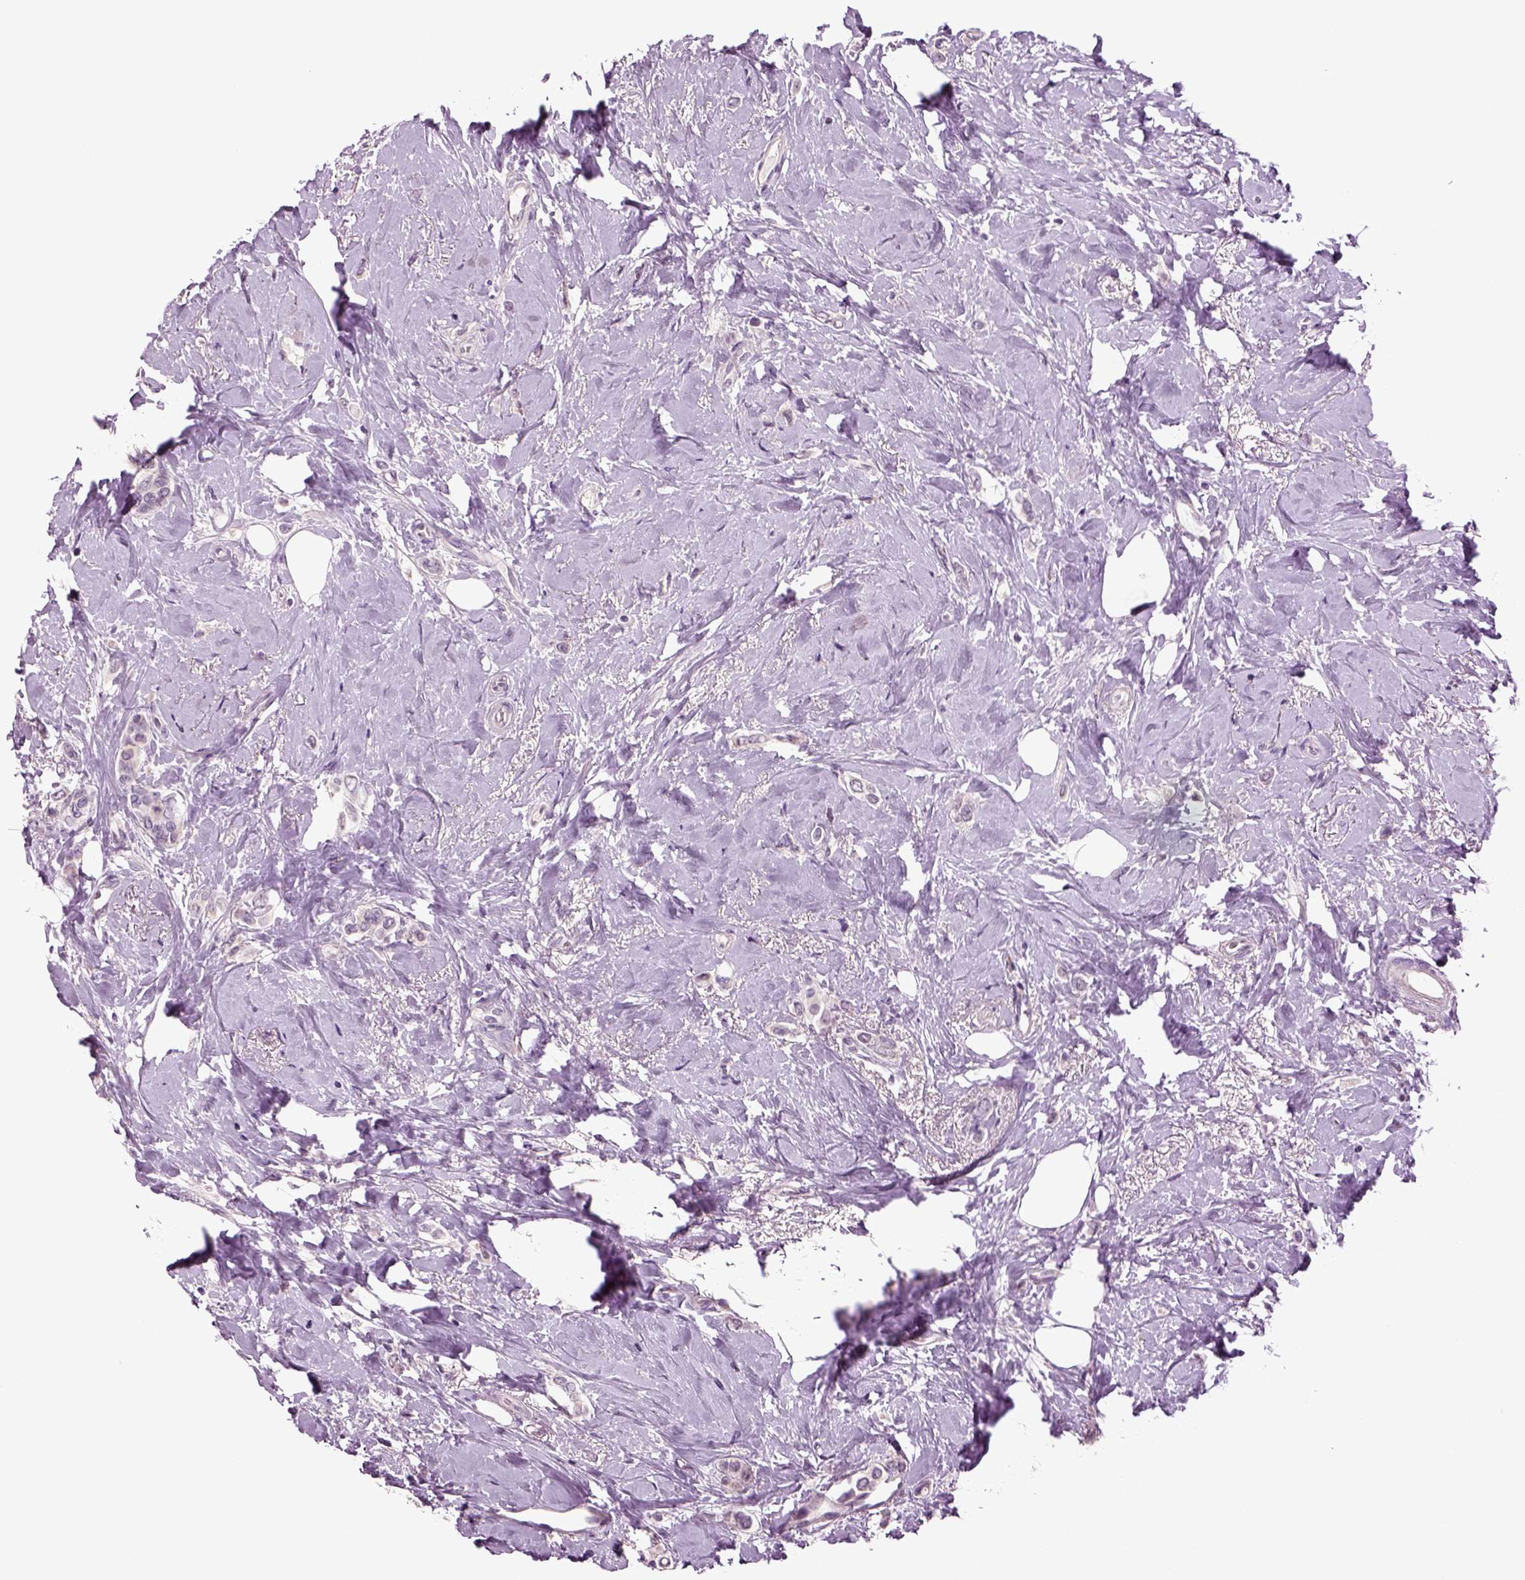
{"staining": {"intensity": "negative", "quantity": "none", "location": "none"}, "tissue": "breast cancer", "cell_type": "Tumor cells", "image_type": "cancer", "snomed": [{"axis": "morphology", "description": "Lobular carcinoma"}, {"axis": "topography", "description": "Breast"}], "caption": "Protein analysis of breast lobular carcinoma displays no significant staining in tumor cells.", "gene": "PLCH2", "patient": {"sex": "female", "age": 66}}